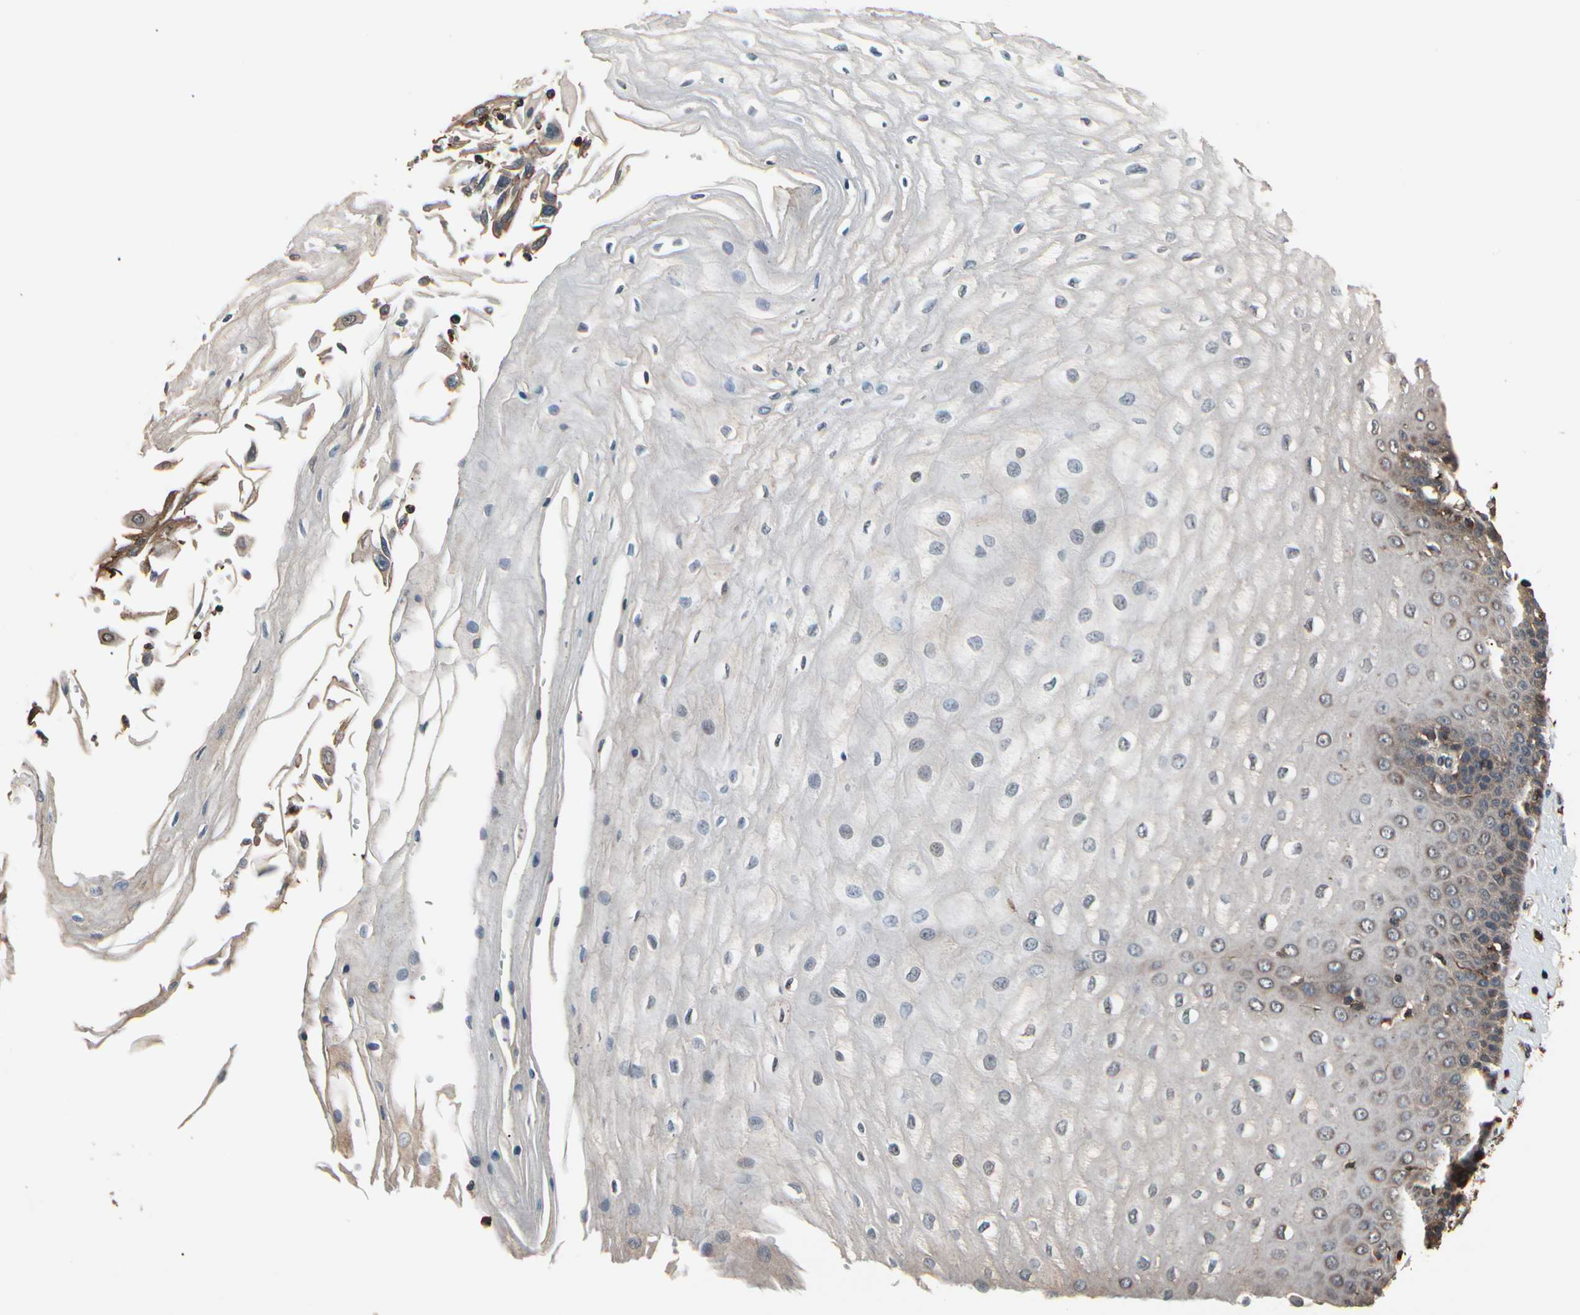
{"staining": {"intensity": "moderate", "quantity": "25%-75%", "location": "cytoplasmic/membranous"}, "tissue": "esophagus", "cell_type": "Squamous epithelial cells", "image_type": "normal", "snomed": [{"axis": "morphology", "description": "Normal tissue, NOS"}, {"axis": "topography", "description": "Esophagus"}], "caption": "A brown stain highlights moderate cytoplasmic/membranous expression of a protein in squamous epithelial cells of benign esophagus.", "gene": "MAPK13", "patient": {"sex": "male", "age": 65}}